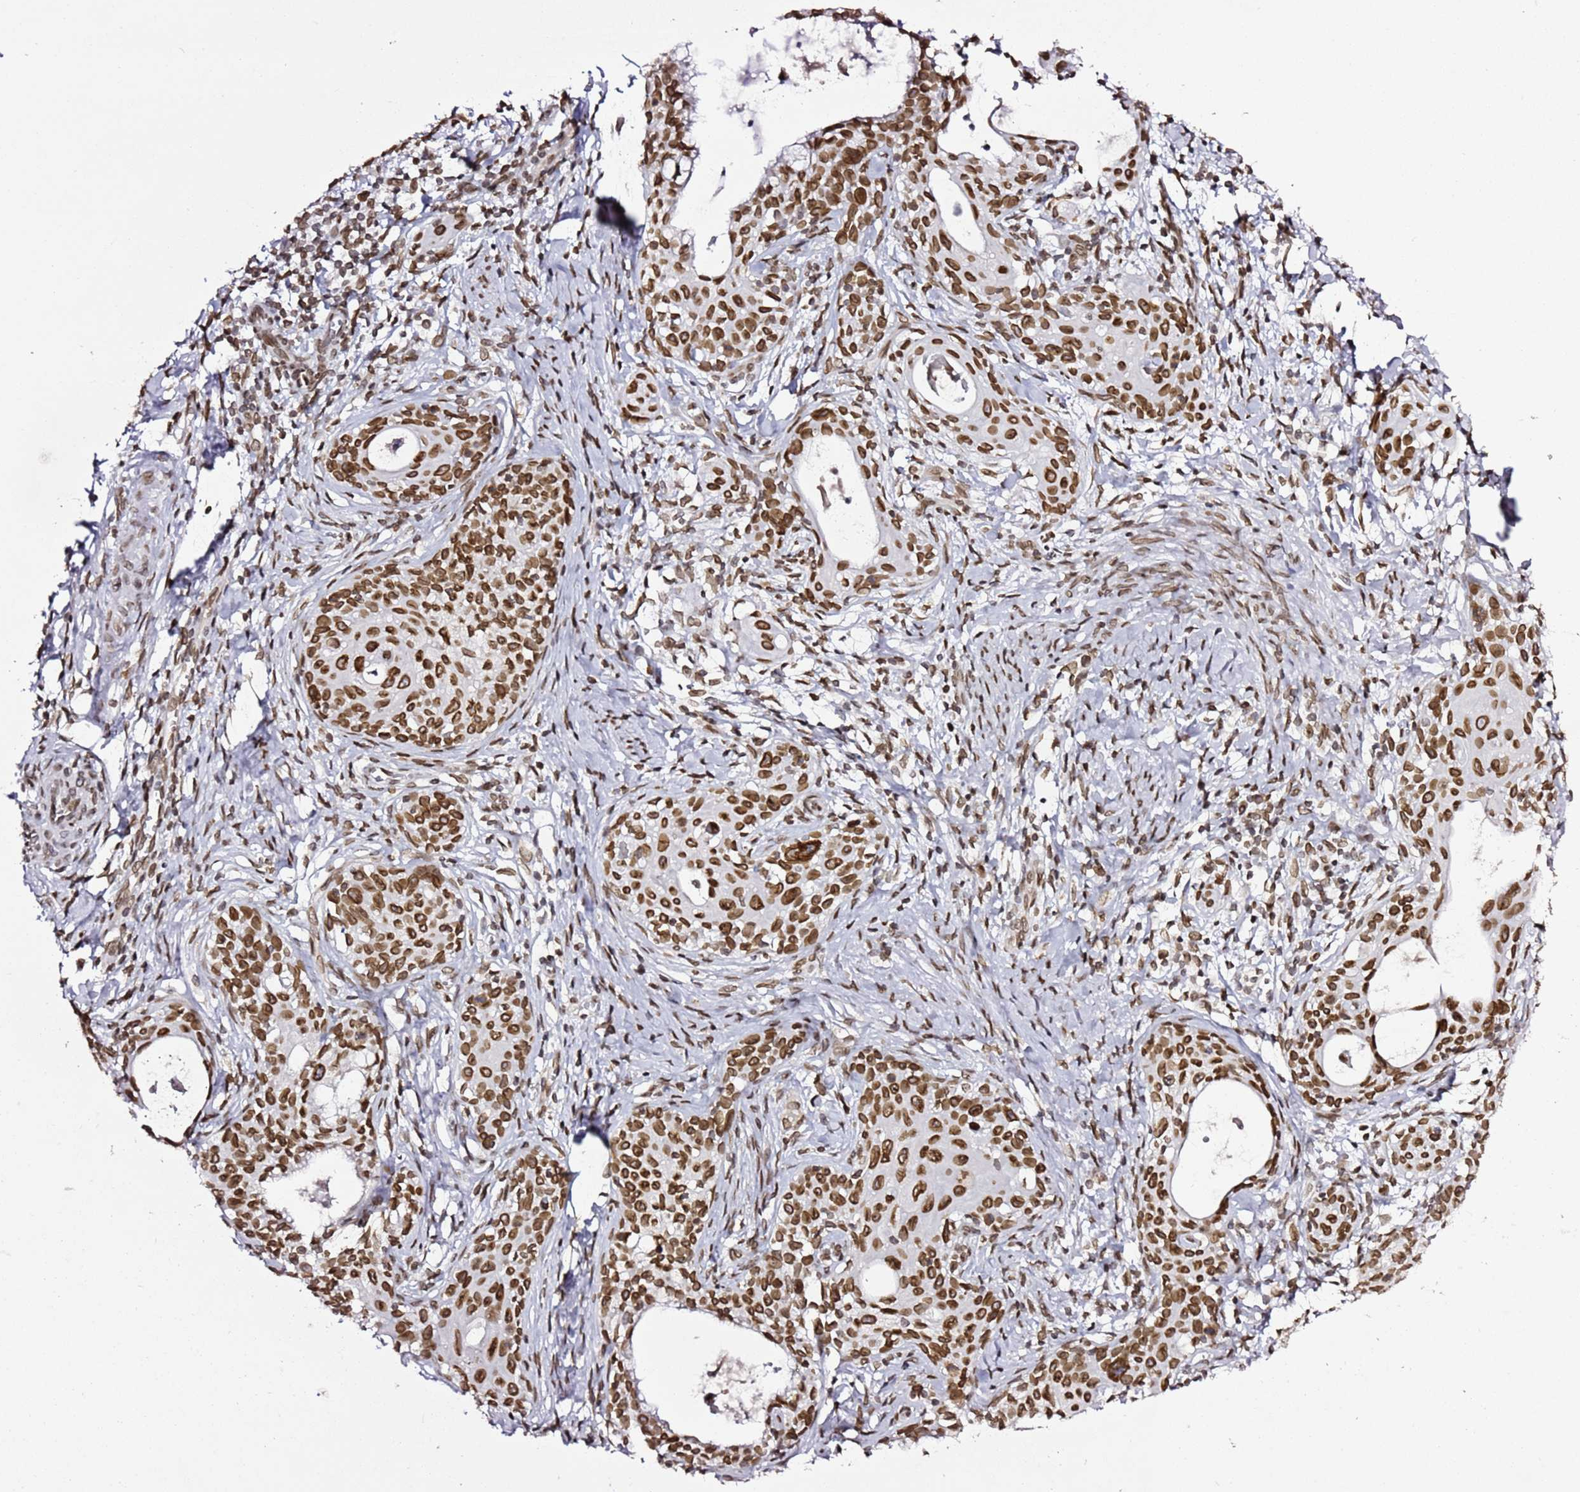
{"staining": {"intensity": "strong", "quantity": ">75%", "location": "cytoplasmic/membranous,nuclear"}, "tissue": "cervical cancer", "cell_type": "Tumor cells", "image_type": "cancer", "snomed": [{"axis": "morphology", "description": "Squamous cell carcinoma, NOS"}, {"axis": "topography", "description": "Cervix"}], "caption": "Immunohistochemistry histopathology image of neoplastic tissue: cervical squamous cell carcinoma stained using immunohistochemistry reveals high levels of strong protein expression localized specifically in the cytoplasmic/membranous and nuclear of tumor cells, appearing as a cytoplasmic/membranous and nuclear brown color.", "gene": "POU6F1", "patient": {"sex": "female", "age": 52}}